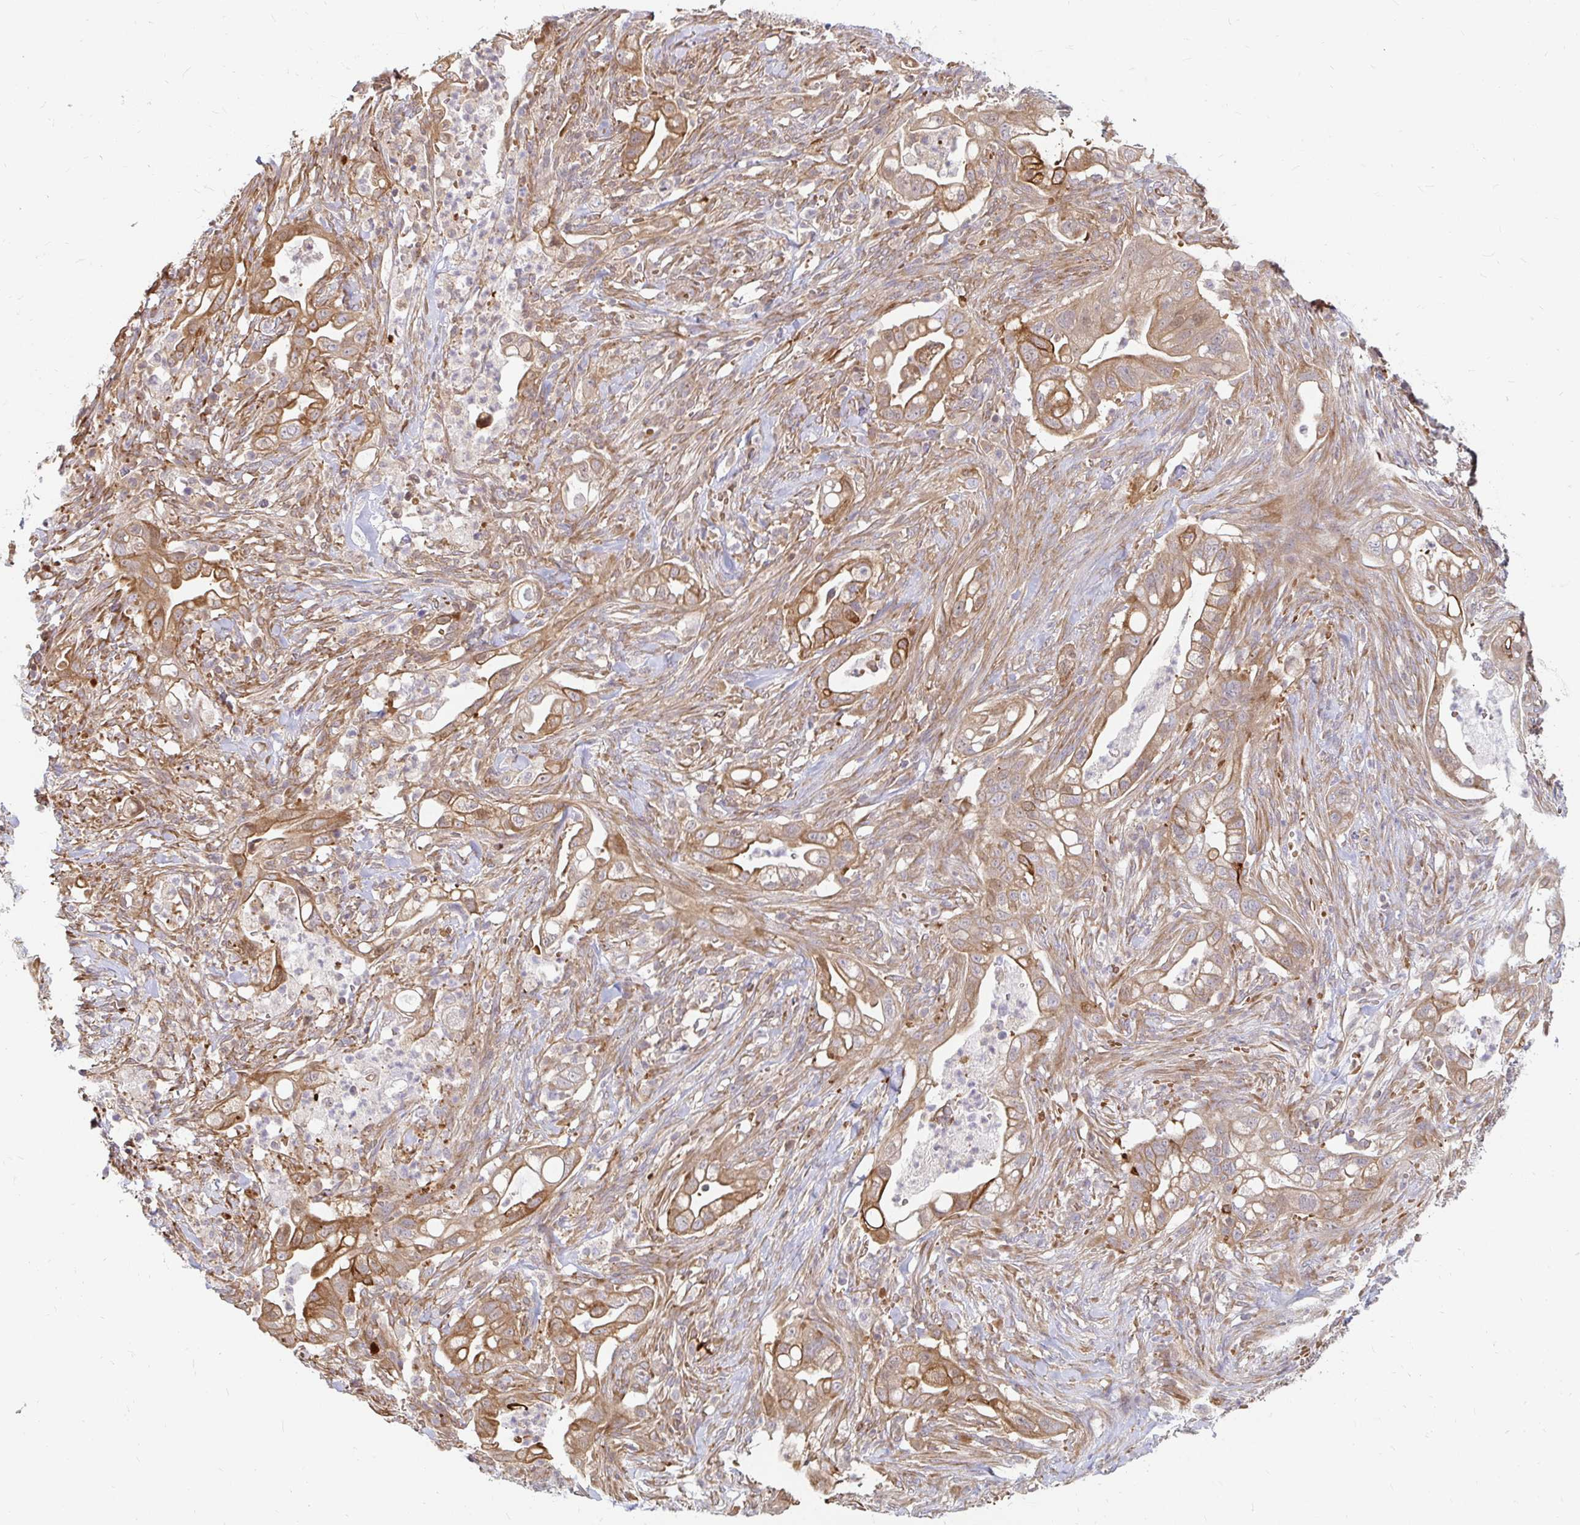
{"staining": {"intensity": "moderate", "quantity": ">75%", "location": "cytoplasmic/membranous"}, "tissue": "pancreatic cancer", "cell_type": "Tumor cells", "image_type": "cancer", "snomed": [{"axis": "morphology", "description": "Adenocarcinoma, NOS"}, {"axis": "topography", "description": "Pancreas"}], "caption": "This is an image of immunohistochemistry (IHC) staining of adenocarcinoma (pancreatic), which shows moderate staining in the cytoplasmic/membranous of tumor cells.", "gene": "CAST", "patient": {"sex": "male", "age": 44}}